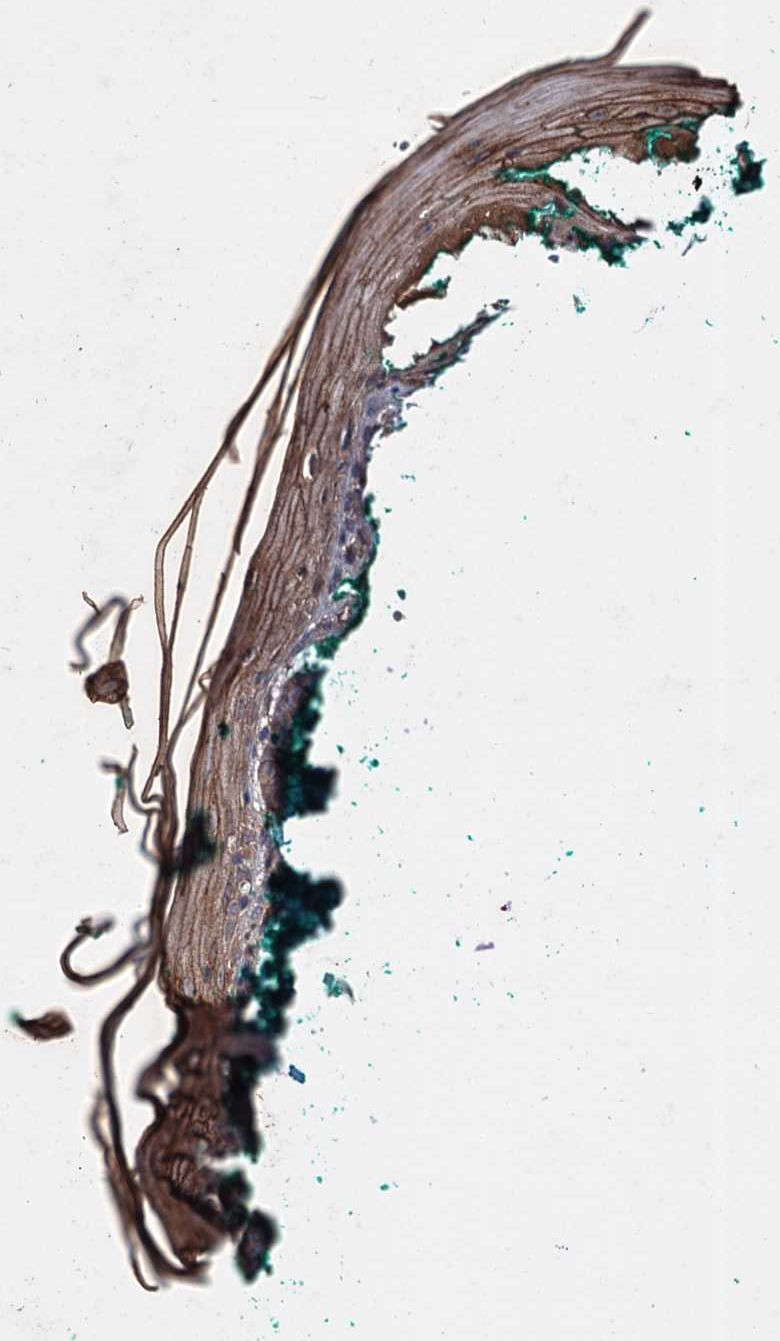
{"staining": {"intensity": "moderate", "quantity": "25%-75%", "location": "cytoplasmic/membranous"}, "tissue": "skin cancer", "cell_type": "Tumor cells", "image_type": "cancer", "snomed": [{"axis": "morphology", "description": "Basal cell carcinoma"}, {"axis": "topography", "description": "Skin"}], "caption": "Protein analysis of skin cancer tissue displays moderate cytoplasmic/membranous staining in about 25%-75% of tumor cells.", "gene": "PTPN3", "patient": {"sex": "male", "age": 85}}